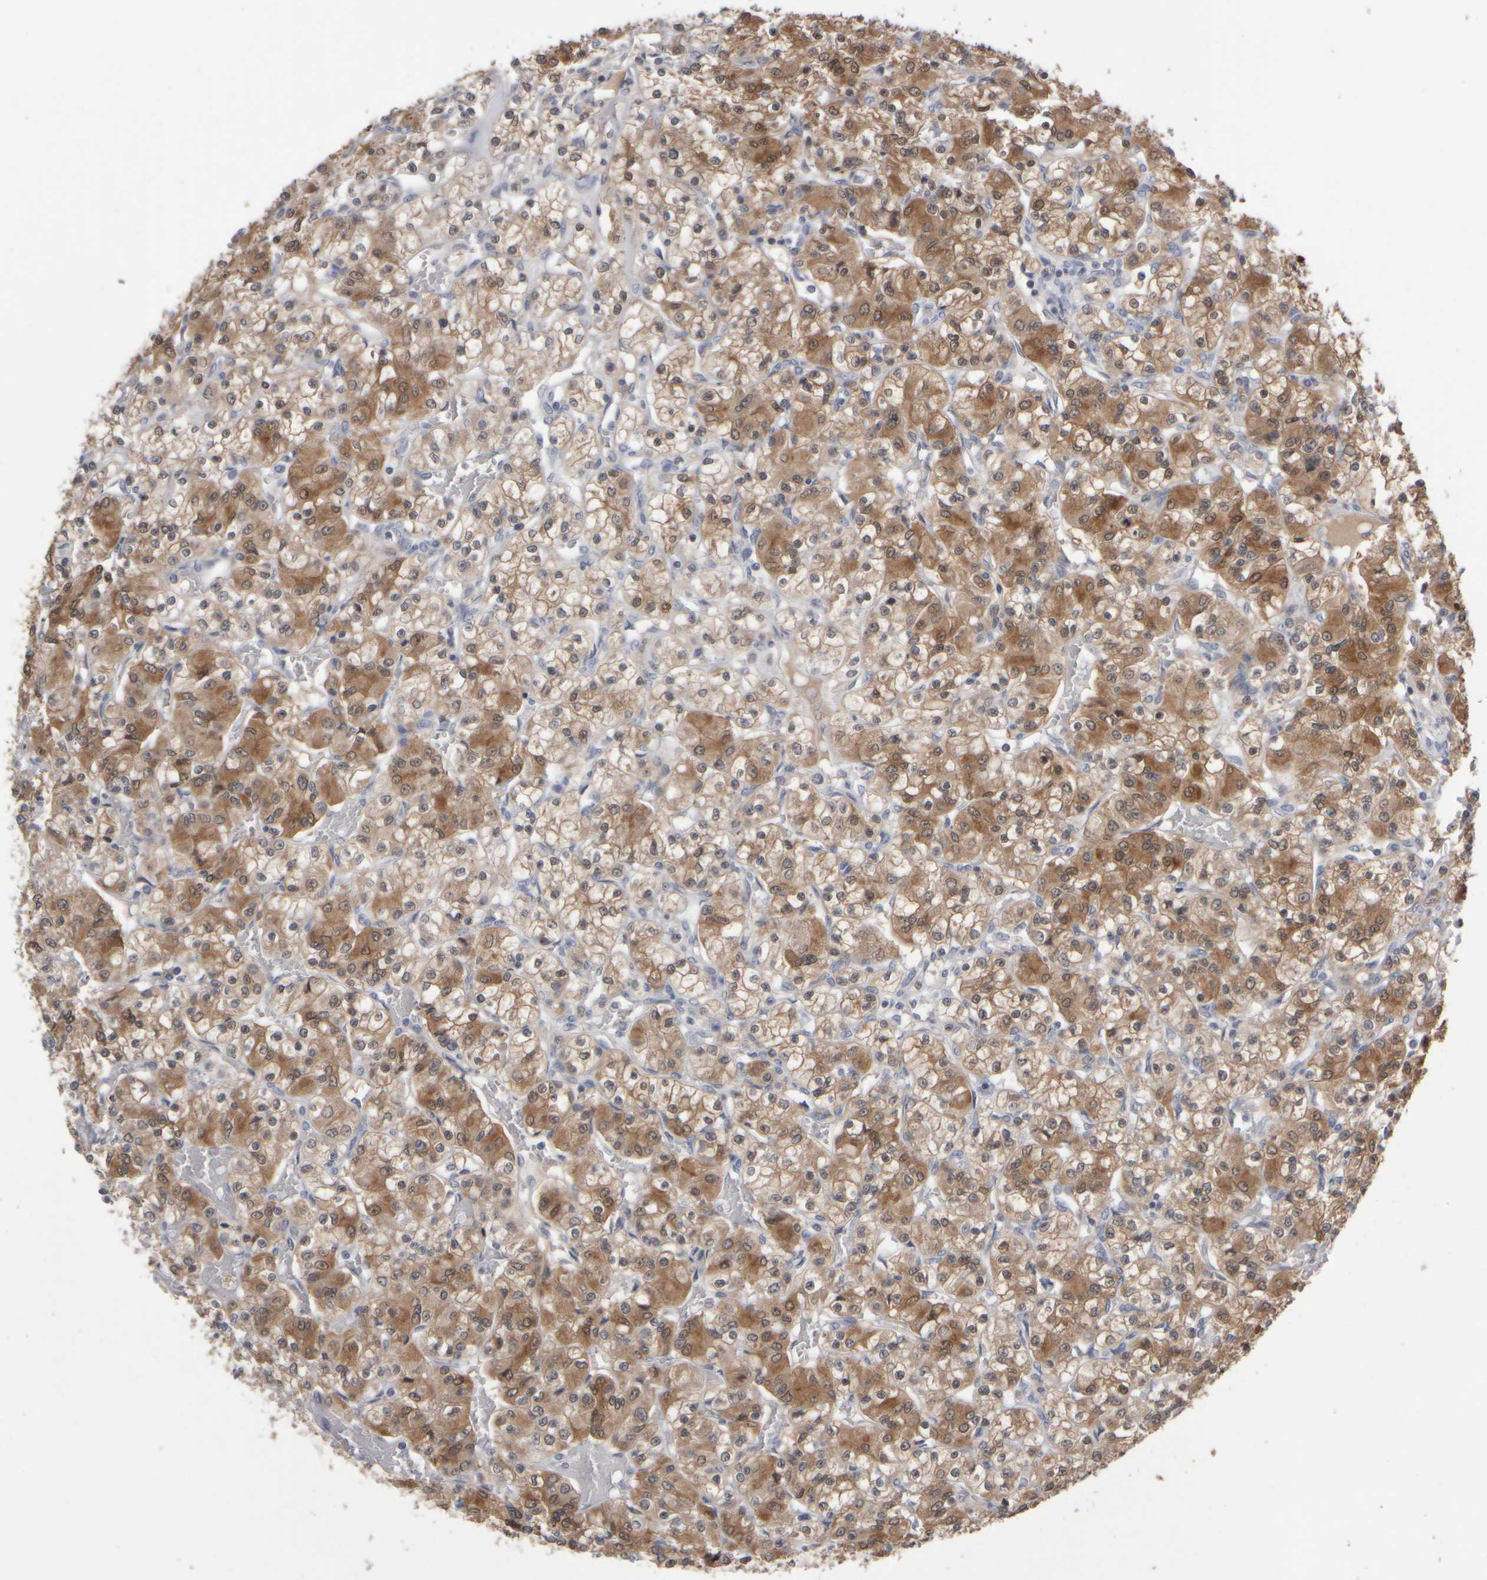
{"staining": {"intensity": "moderate", "quantity": ">75%", "location": "cytoplasmic/membranous"}, "tissue": "renal cancer", "cell_type": "Tumor cells", "image_type": "cancer", "snomed": [{"axis": "morphology", "description": "Adenocarcinoma, NOS"}, {"axis": "topography", "description": "Kidney"}], "caption": "The immunohistochemical stain highlights moderate cytoplasmic/membranous staining in tumor cells of renal cancer (adenocarcinoma) tissue. (brown staining indicates protein expression, while blue staining denotes nuclei).", "gene": "EPHX2", "patient": {"sex": "female", "age": 59}}